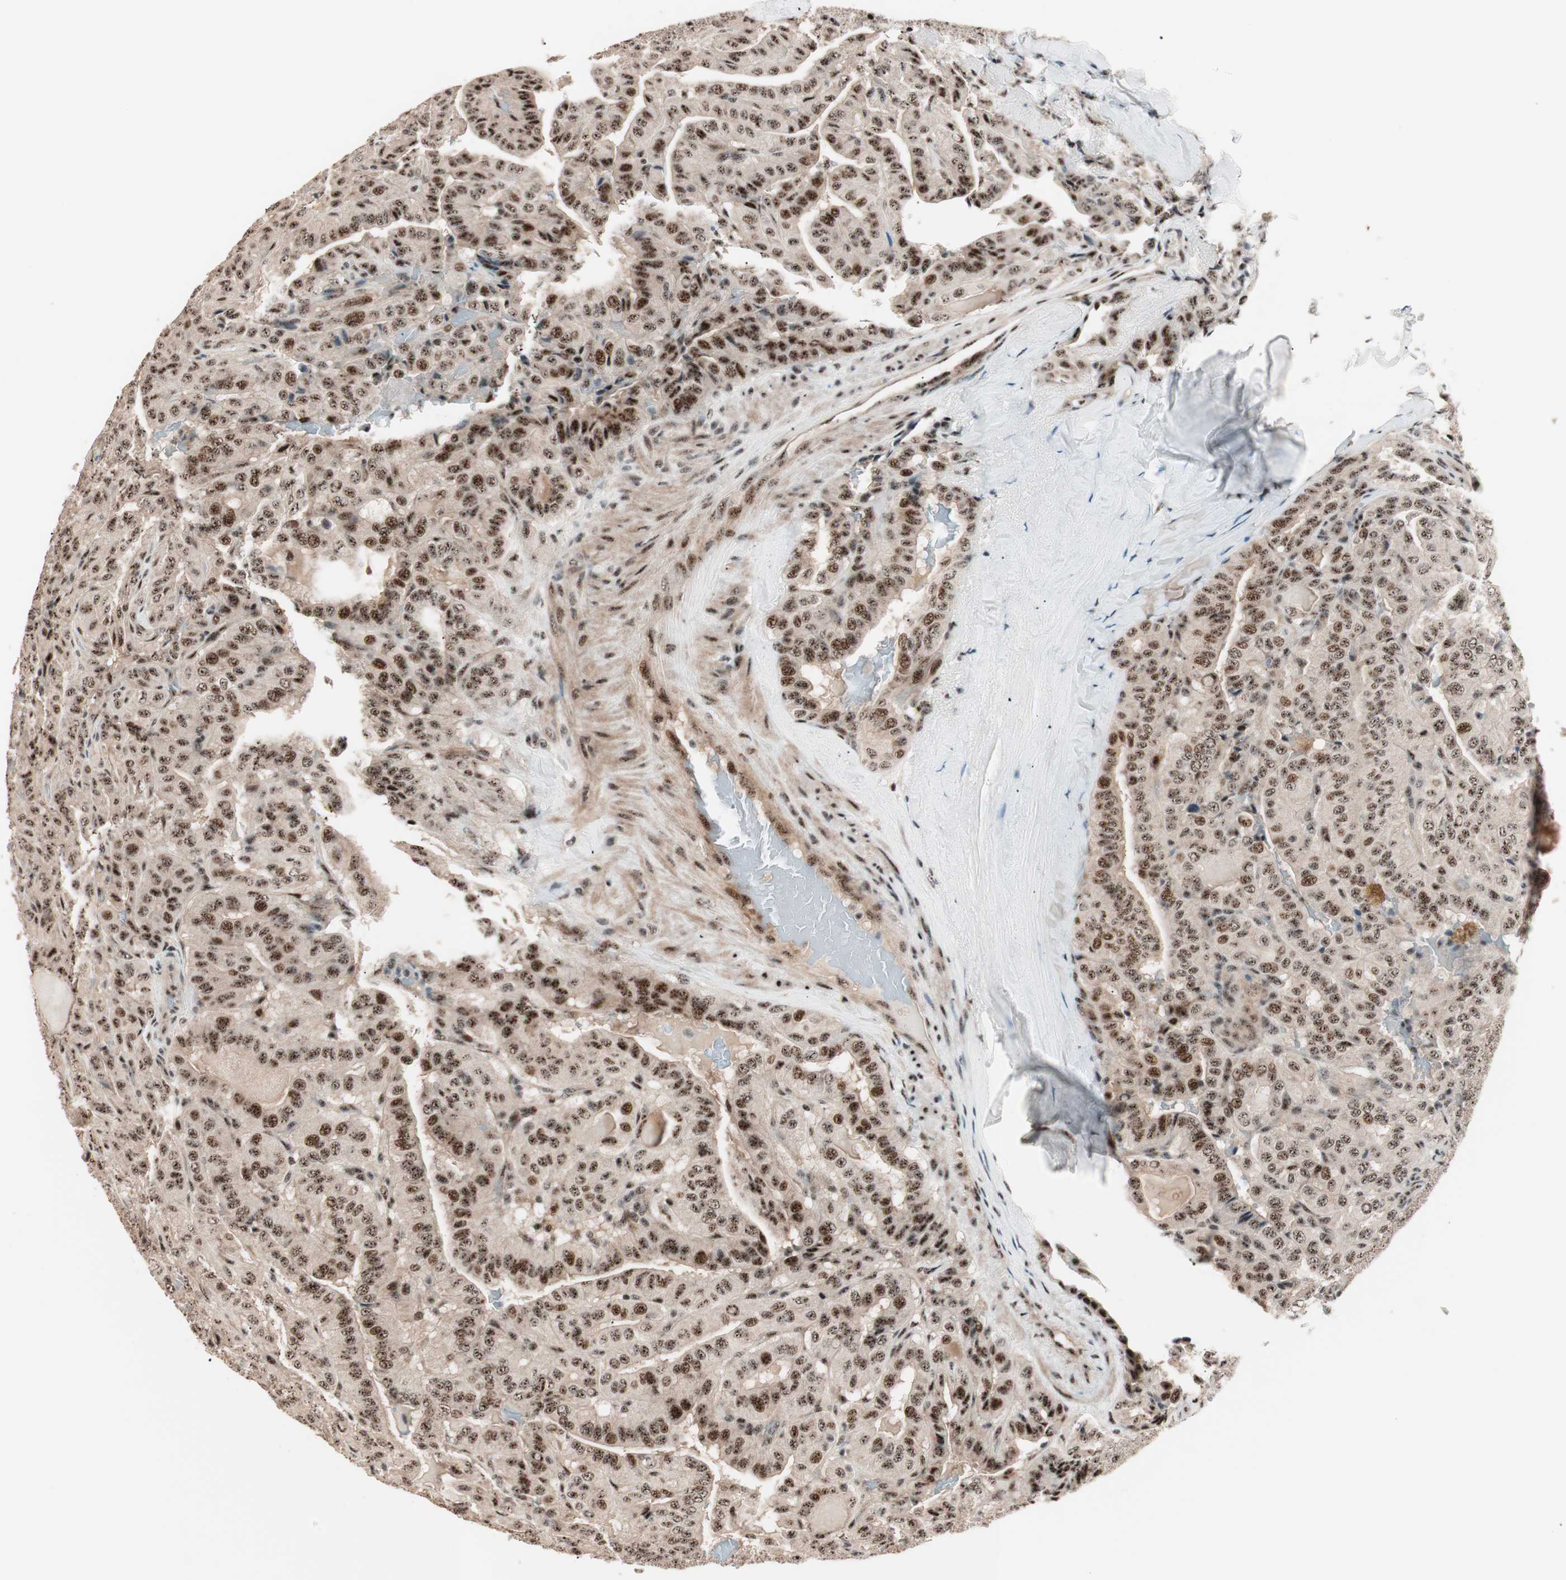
{"staining": {"intensity": "strong", "quantity": ">75%", "location": "cytoplasmic/membranous,nuclear"}, "tissue": "thyroid cancer", "cell_type": "Tumor cells", "image_type": "cancer", "snomed": [{"axis": "morphology", "description": "Papillary adenocarcinoma, NOS"}, {"axis": "topography", "description": "Thyroid gland"}], "caption": "A high-resolution photomicrograph shows IHC staining of thyroid cancer, which displays strong cytoplasmic/membranous and nuclear positivity in about >75% of tumor cells. (DAB = brown stain, brightfield microscopy at high magnification).", "gene": "NR5A2", "patient": {"sex": "male", "age": 77}}